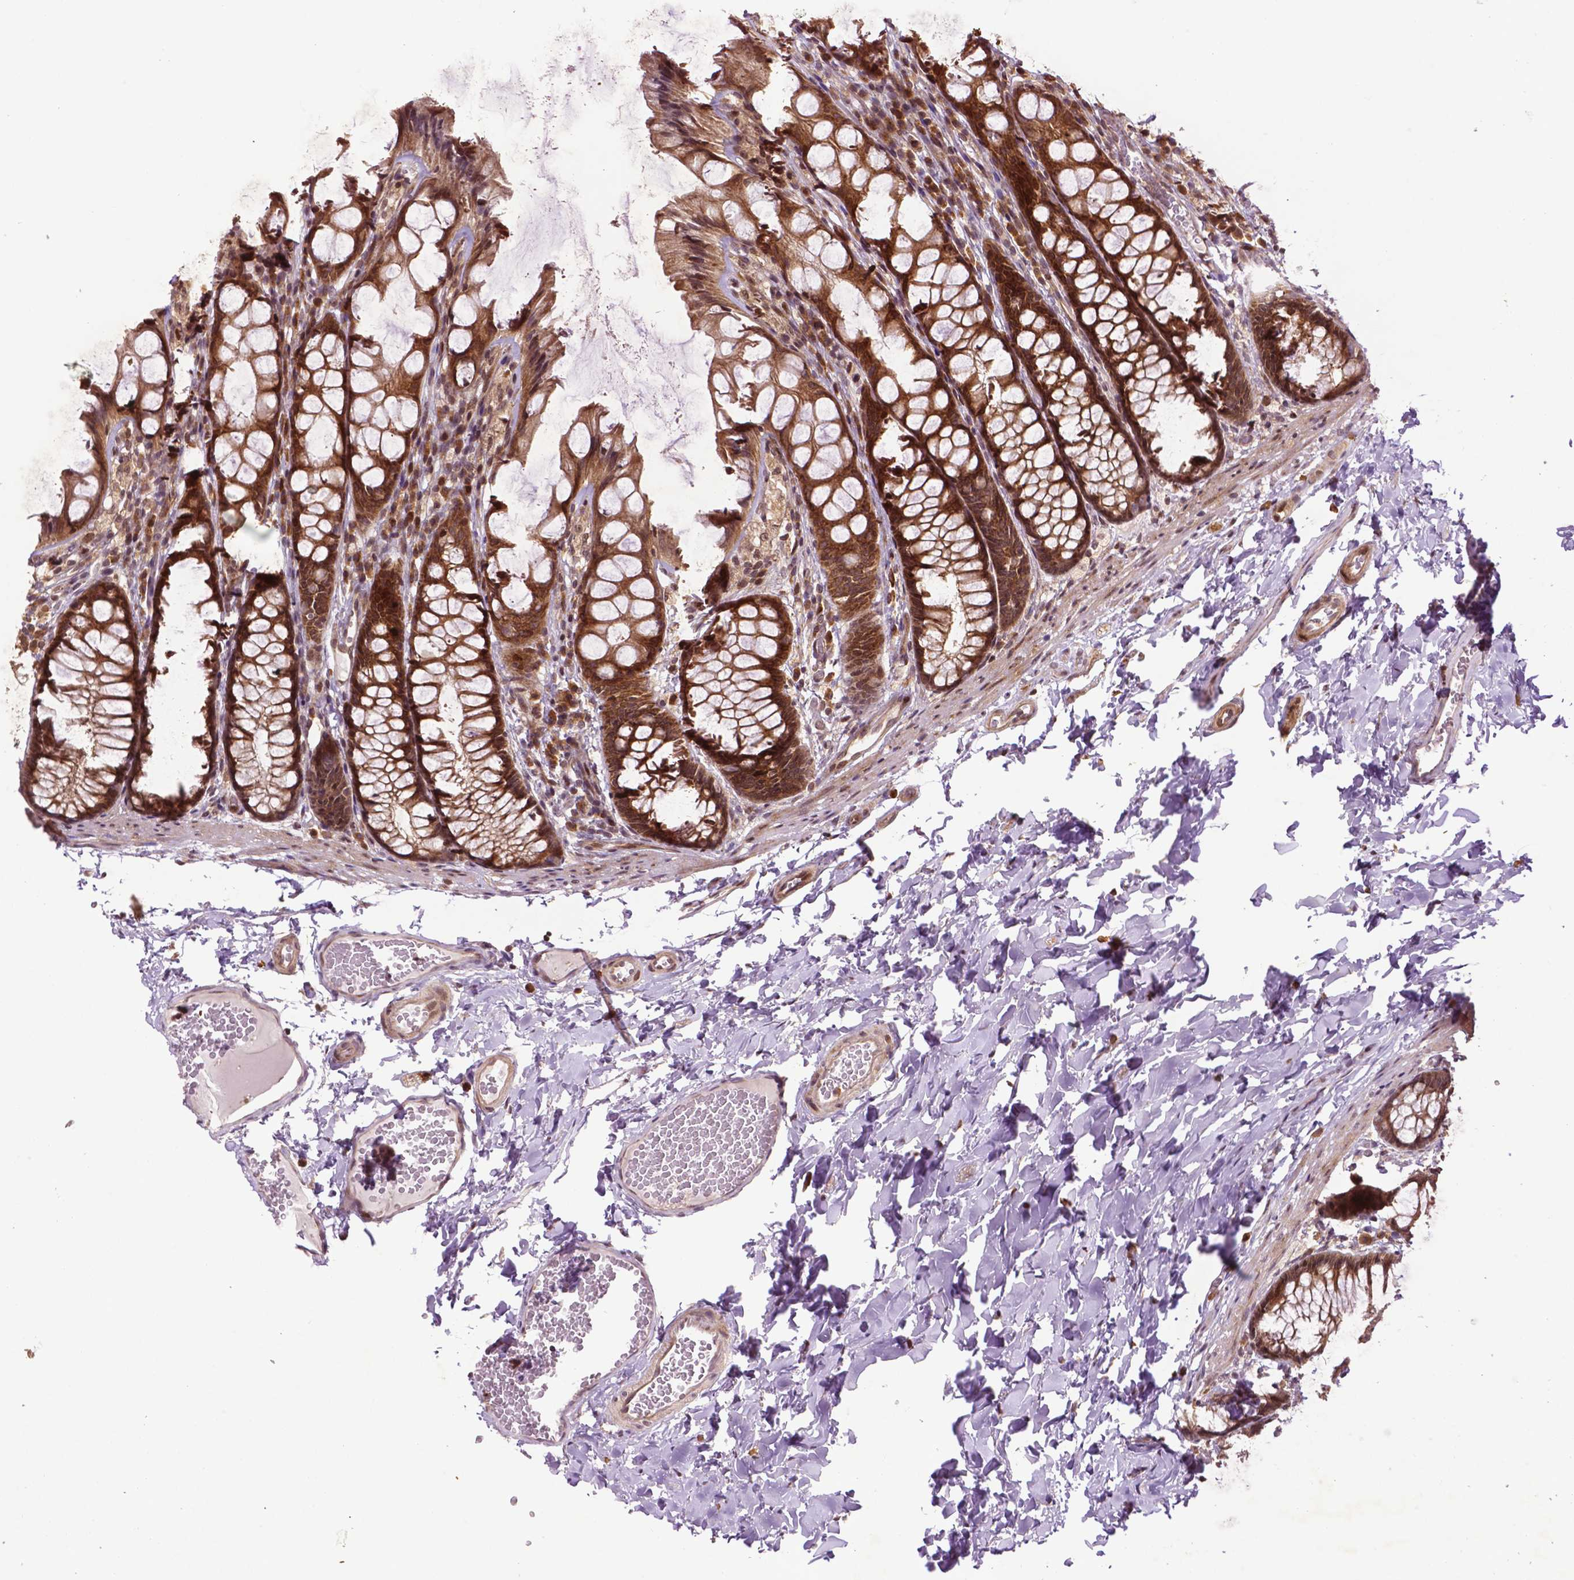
{"staining": {"intensity": "moderate", "quantity": ">75%", "location": "cytoplasmic/membranous"}, "tissue": "colon", "cell_type": "Endothelial cells", "image_type": "normal", "snomed": [{"axis": "morphology", "description": "Normal tissue, NOS"}, {"axis": "topography", "description": "Colon"}], "caption": "Endothelial cells show moderate cytoplasmic/membranous staining in about >75% of cells in normal colon.", "gene": "TMX2", "patient": {"sex": "male", "age": 47}}